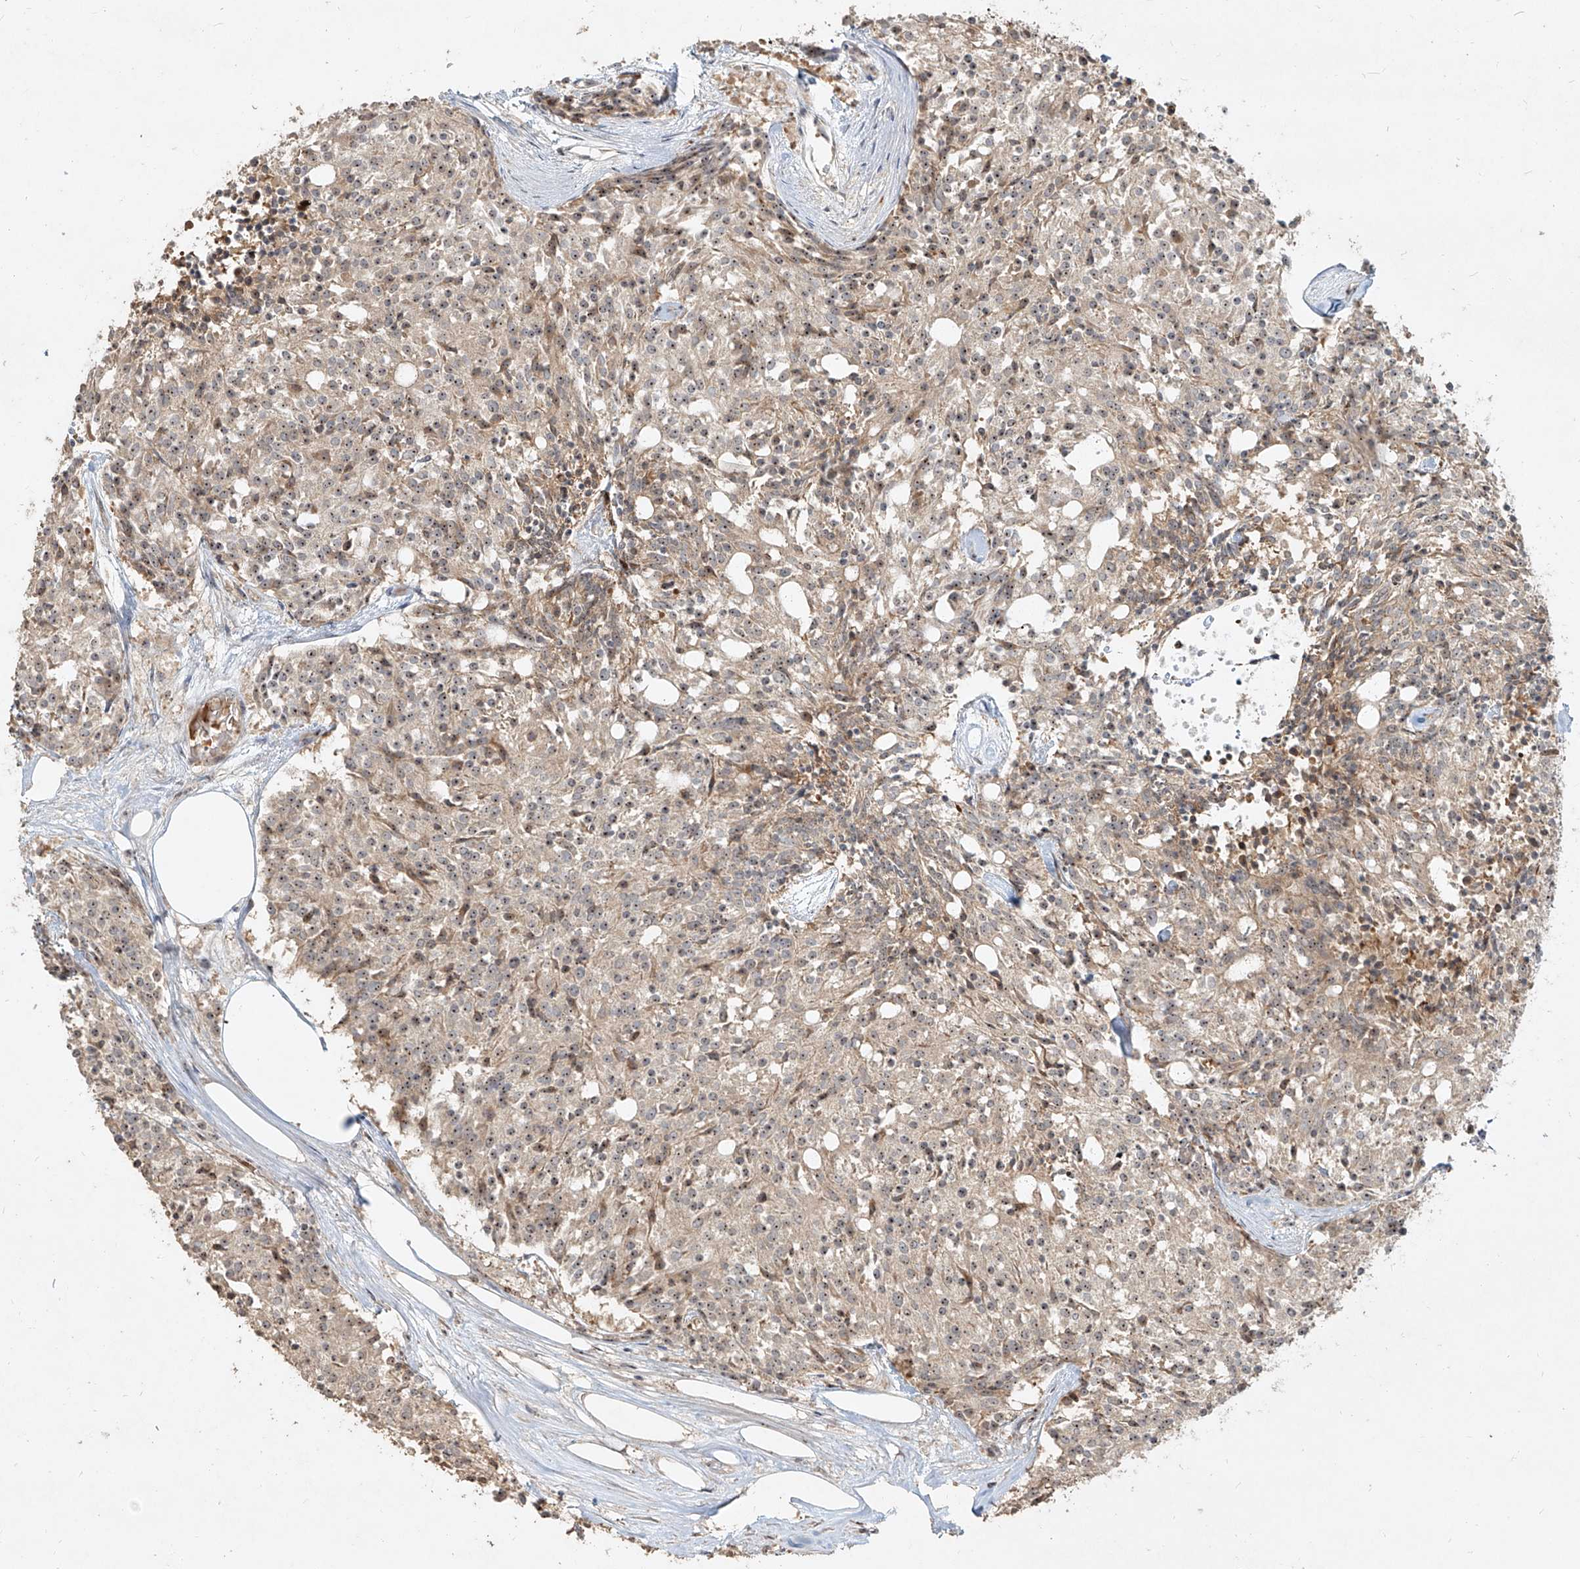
{"staining": {"intensity": "weak", "quantity": ">75%", "location": "cytoplasmic/membranous,nuclear"}, "tissue": "carcinoid", "cell_type": "Tumor cells", "image_type": "cancer", "snomed": [{"axis": "morphology", "description": "Carcinoid, malignant, NOS"}, {"axis": "topography", "description": "Pancreas"}], "caption": "An image of carcinoid (malignant) stained for a protein demonstrates weak cytoplasmic/membranous and nuclear brown staining in tumor cells.", "gene": "BYSL", "patient": {"sex": "female", "age": 54}}